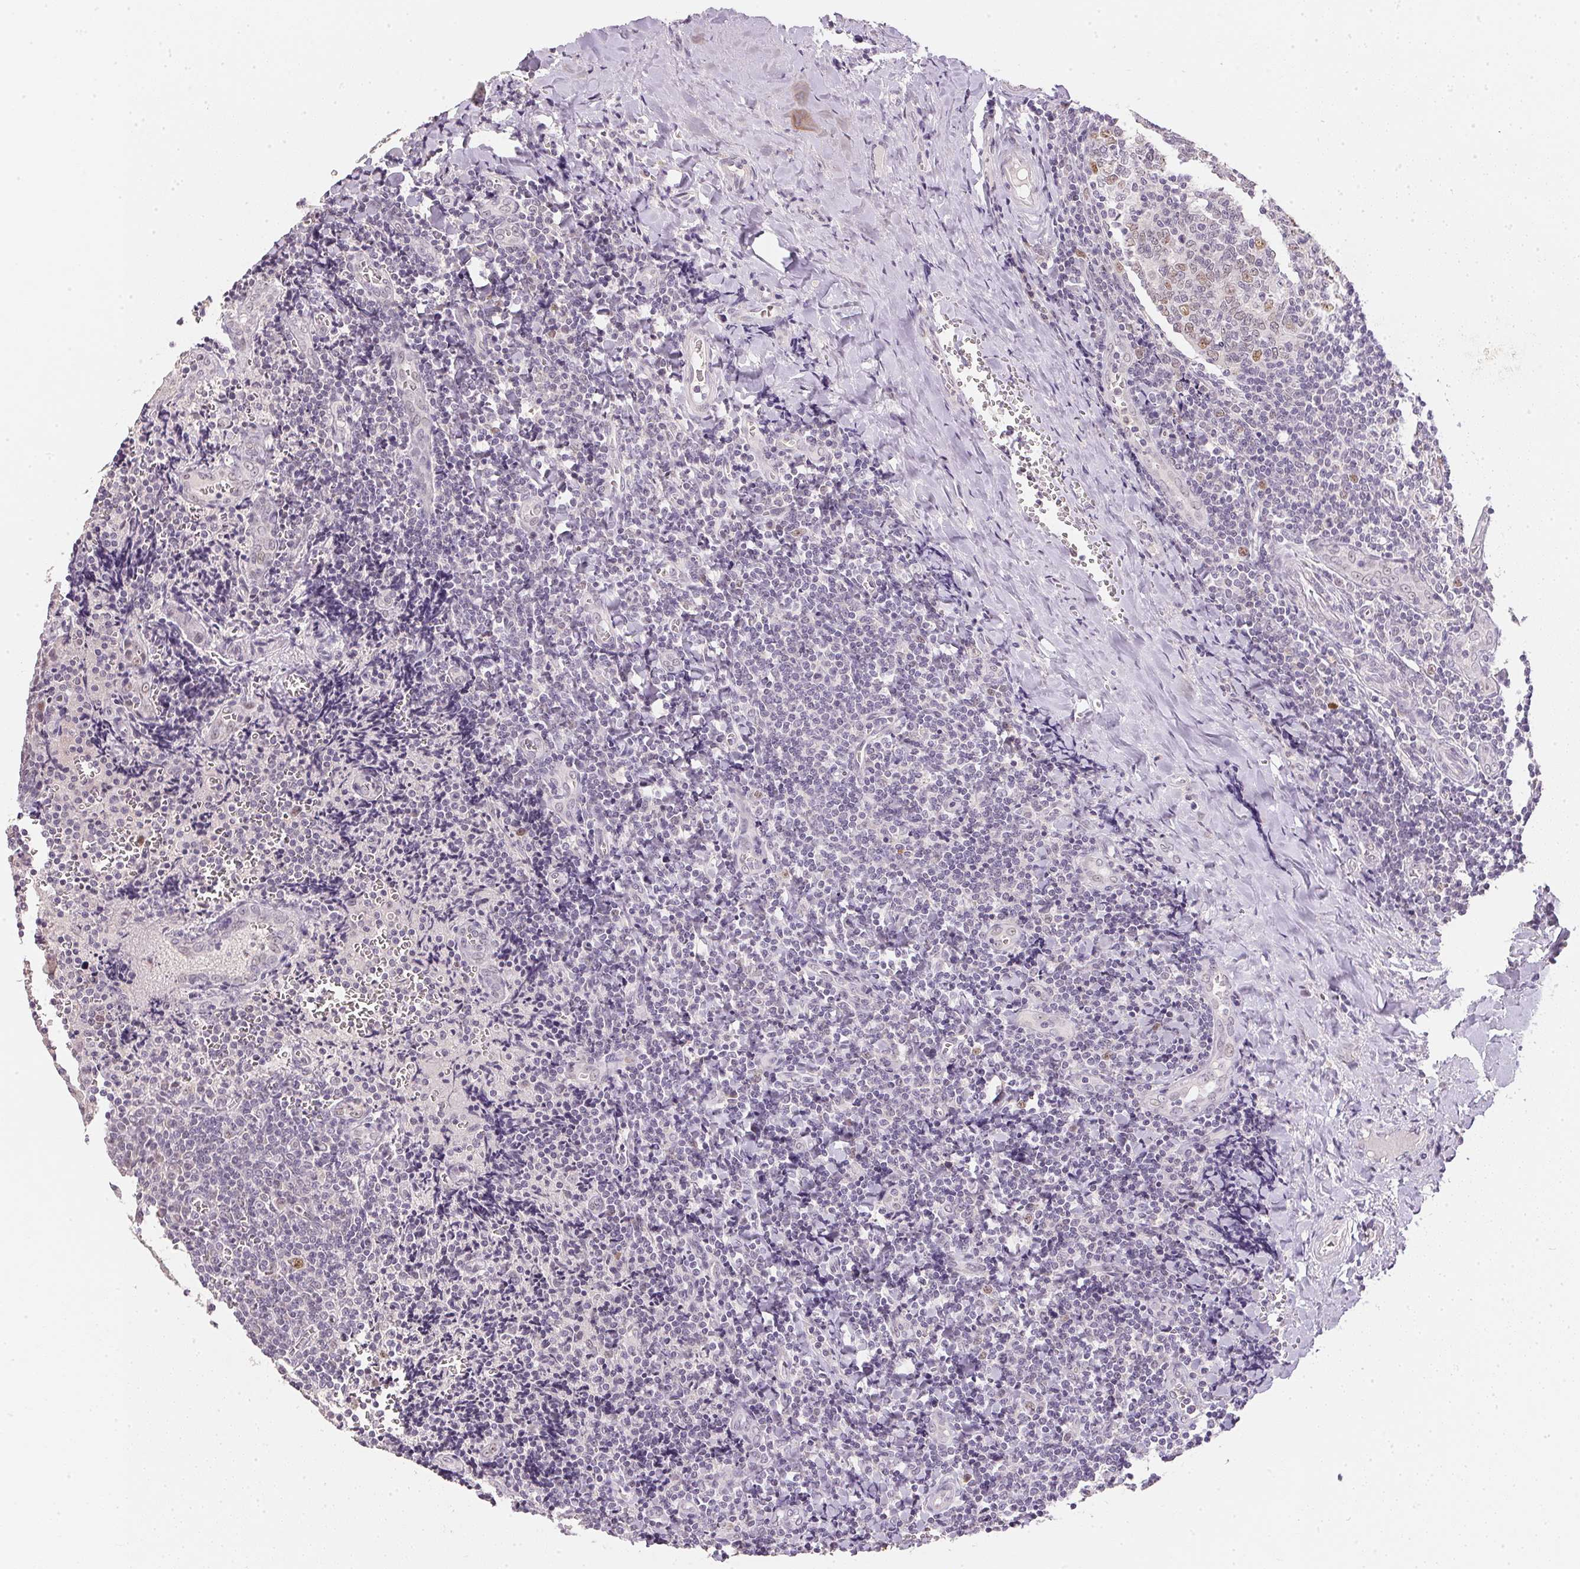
{"staining": {"intensity": "moderate", "quantity": "<25%", "location": "nuclear"}, "tissue": "tonsil", "cell_type": "Germinal center cells", "image_type": "normal", "snomed": [{"axis": "morphology", "description": "Normal tissue, NOS"}, {"axis": "morphology", "description": "Inflammation, NOS"}, {"axis": "topography", "description": "Tonsil"}], "caption": "IHC (DAB (3,3'-diaminobenzidine)) staining of unremarkable human tonsil reveals moderate nuclear protein staining in about <25% of germinal center cells. (Stains: DAB in brown, nuclei in blue, Microscopy: brightfield microscopy at high magnification).", "gene": "POLR3G", "patient": {"sex": "female", "age": 31}}